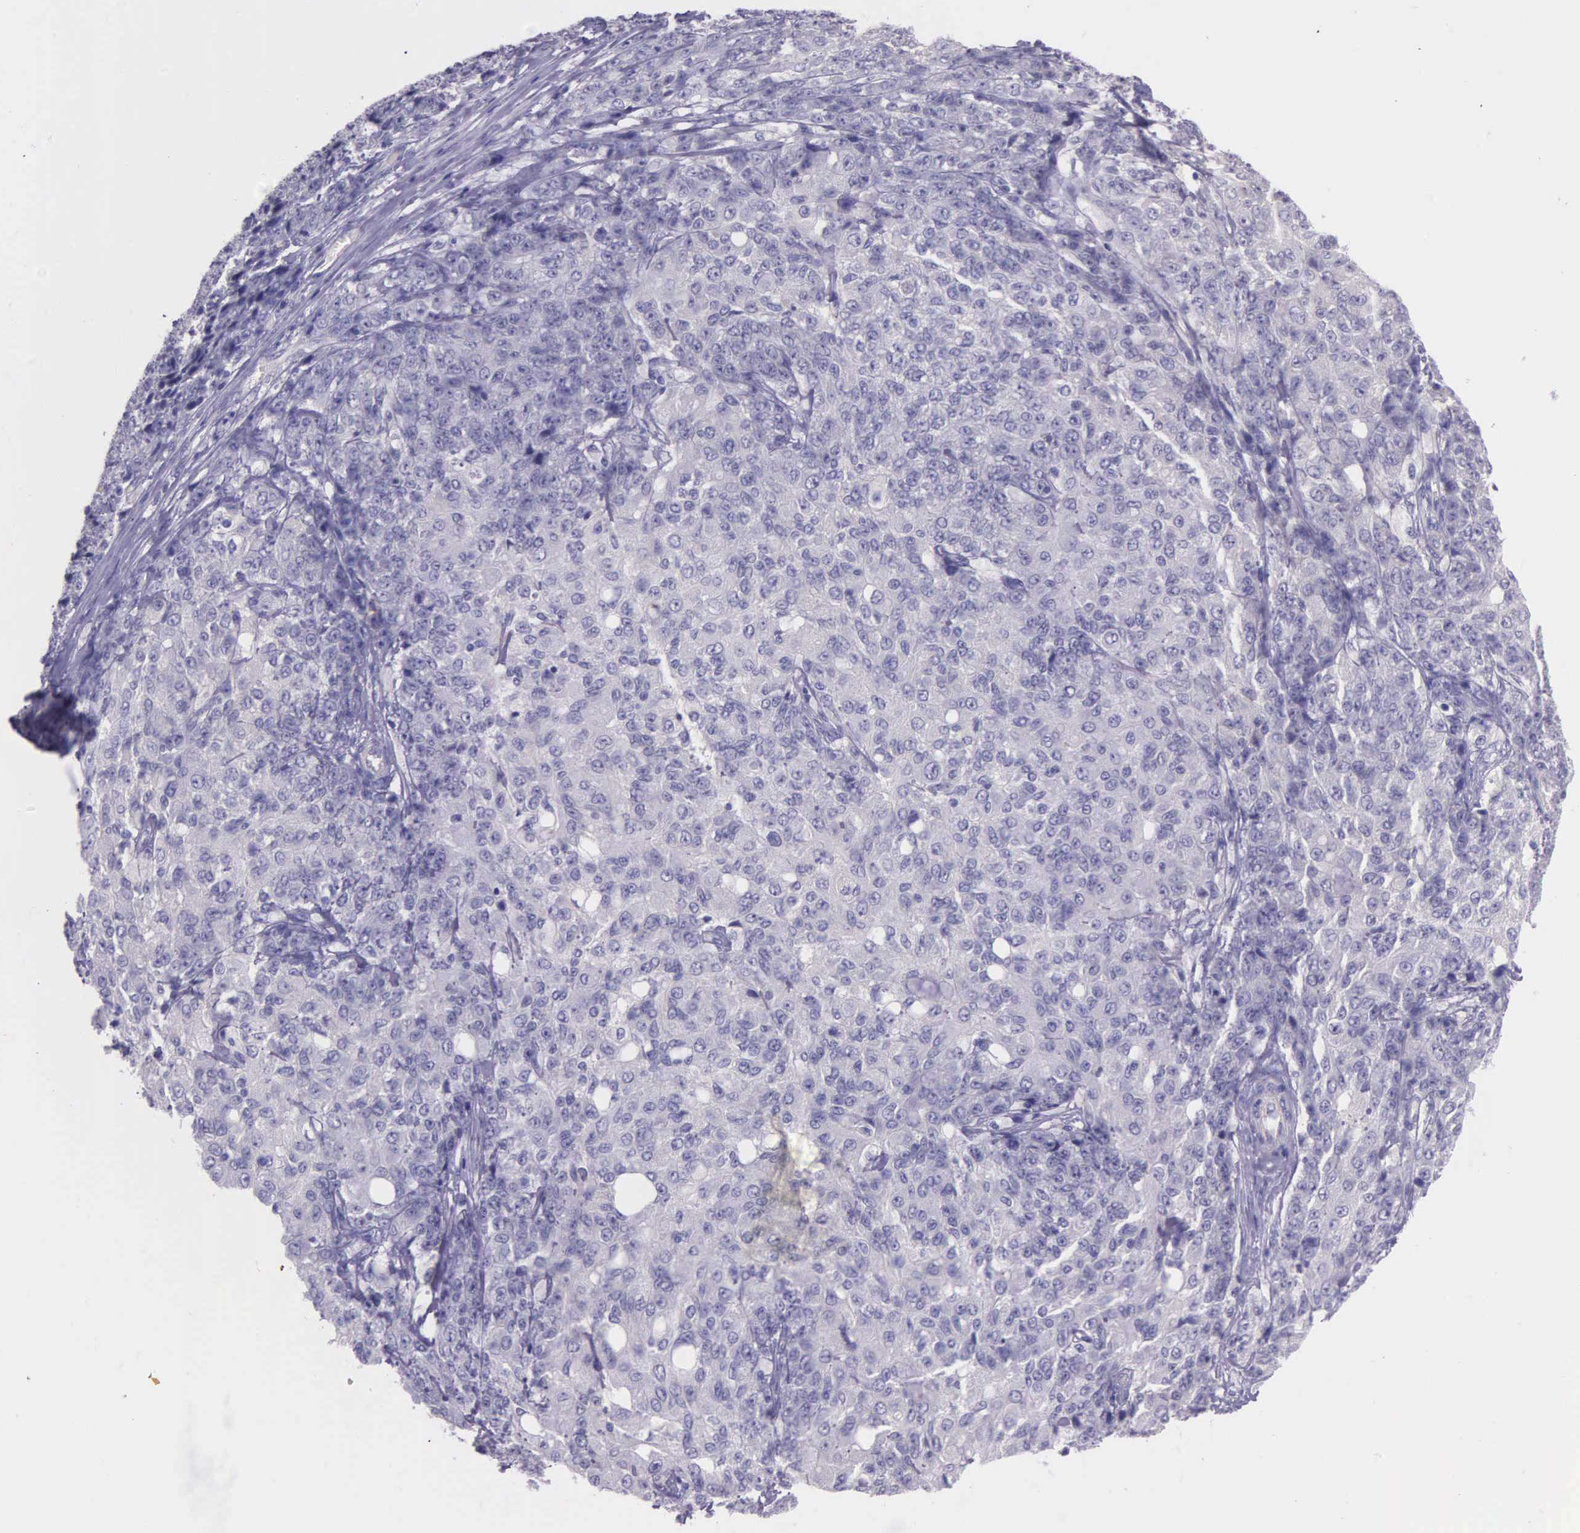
{"staining": {"intensity": "negative", "quantity": "none", "location": "none"}, "tissue": "ovarian cancer", "cell_type": "Tumor cells", "image_type": "cancer", "snomed": [{"axis": "morphology", "description": "Carcinoma, endometroid"}, {"axis": "topography", "description": "Ovary"}], "caption": "The image shows no significant expression in tumor cells of endometroid carcinoma (ovarian). Brightfield microscopy of immunohistochemistry stained with DAB (3,3'-diaminobenzidine) (brown) and hematoxylin (blue), captured at high magnification.", "gene": "THSD7A", "patient": {"sex": "female", "age": 42}}